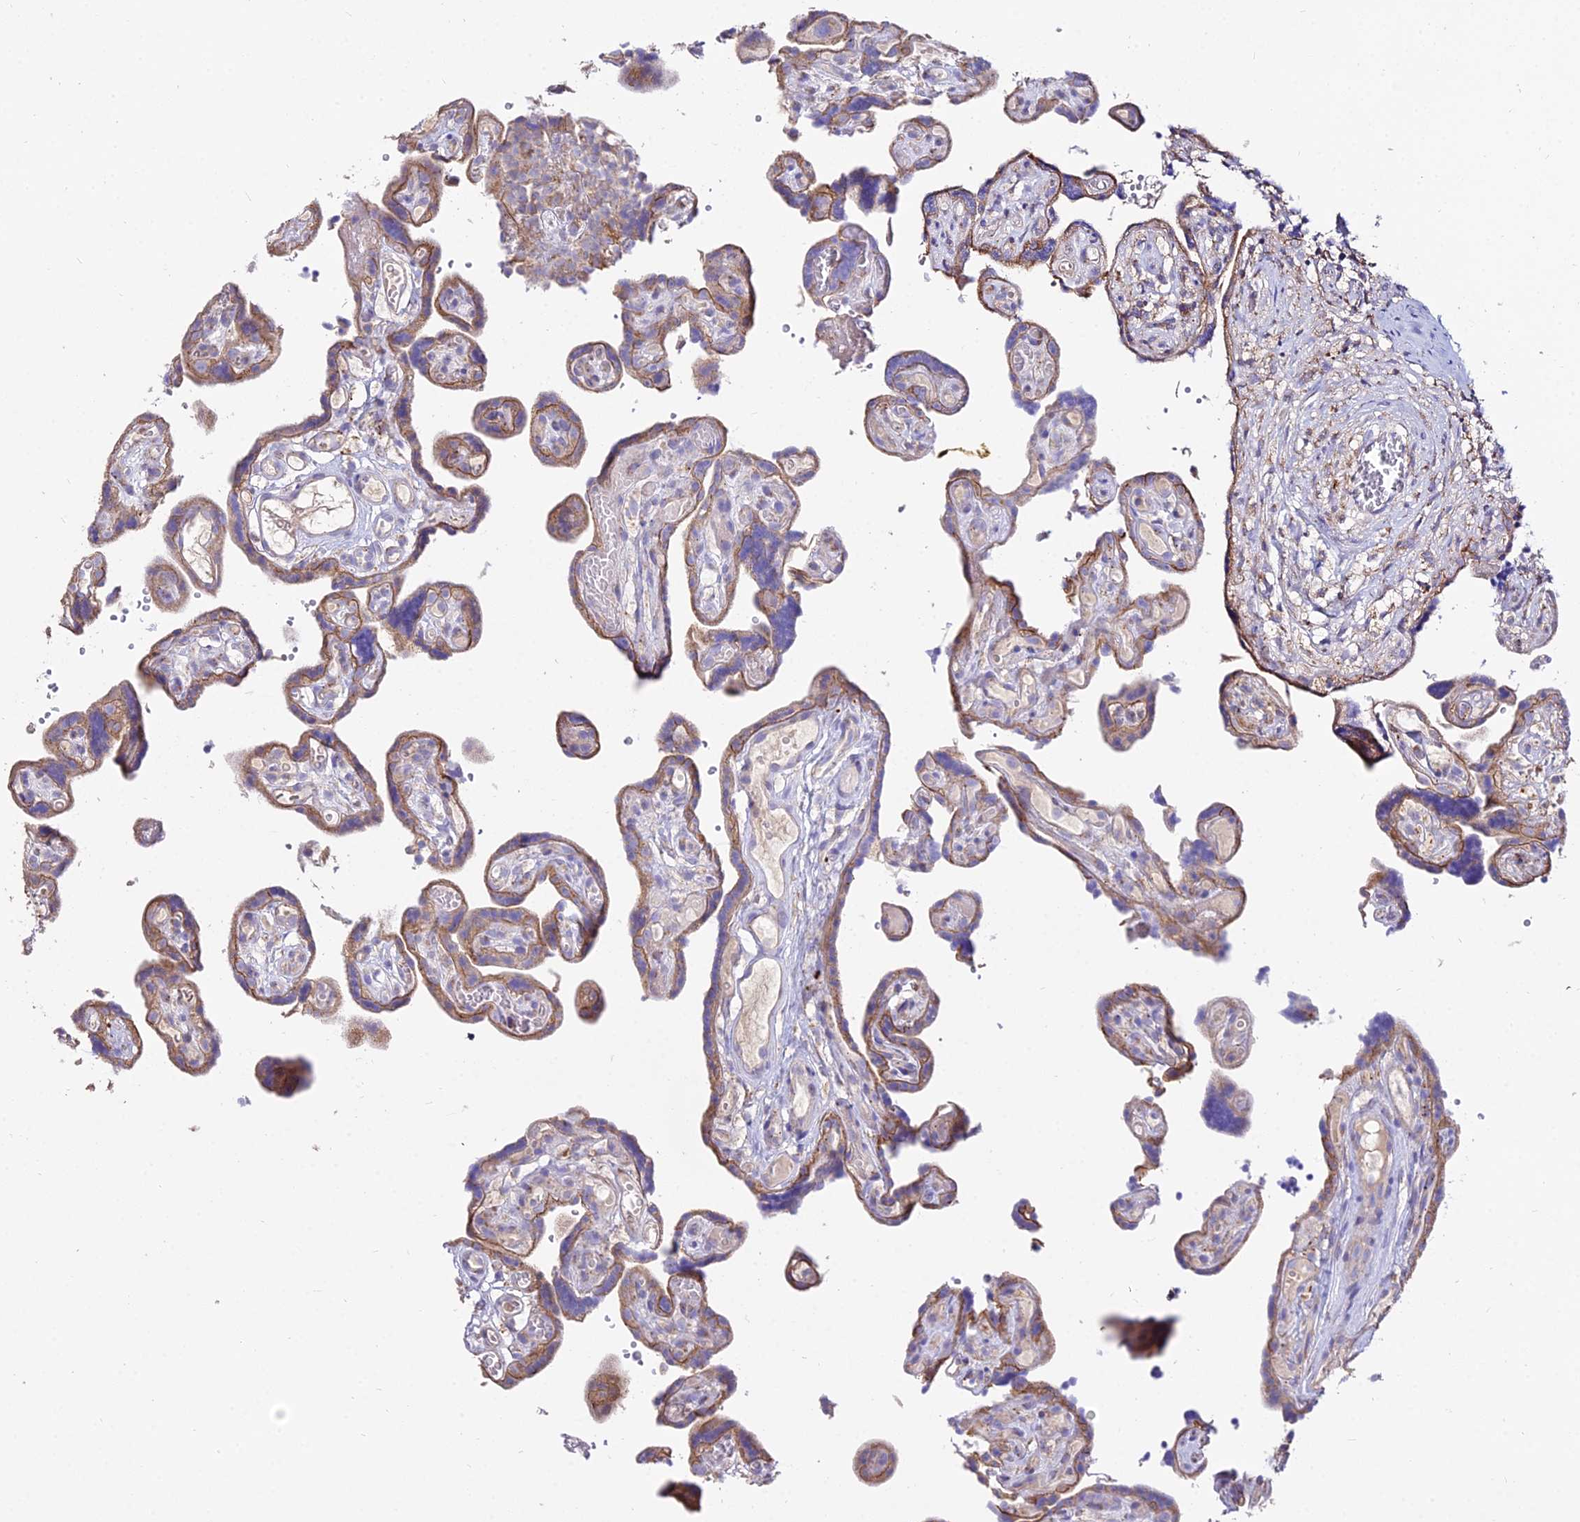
{"staining": {"intensity": "moderate", "quantity": ">75%", "location": "cytoplasmic/membranous"}, "tissue": "placenta", "cell_type": "Decidual cells", "image_type": "normal", "snomed": [{"axis": "morphology", "description": "Normal tissue, NOS"}, {"axis": "topography", "description": "Placenta"}], "caption": "The immunohistochemical stain labels moderate cytoplasmic/membranous positivity in decidual cells of unremarkable placenta.", "gene": "PNLIPRP3", "patient": {"sex": "female", "age": 30}}